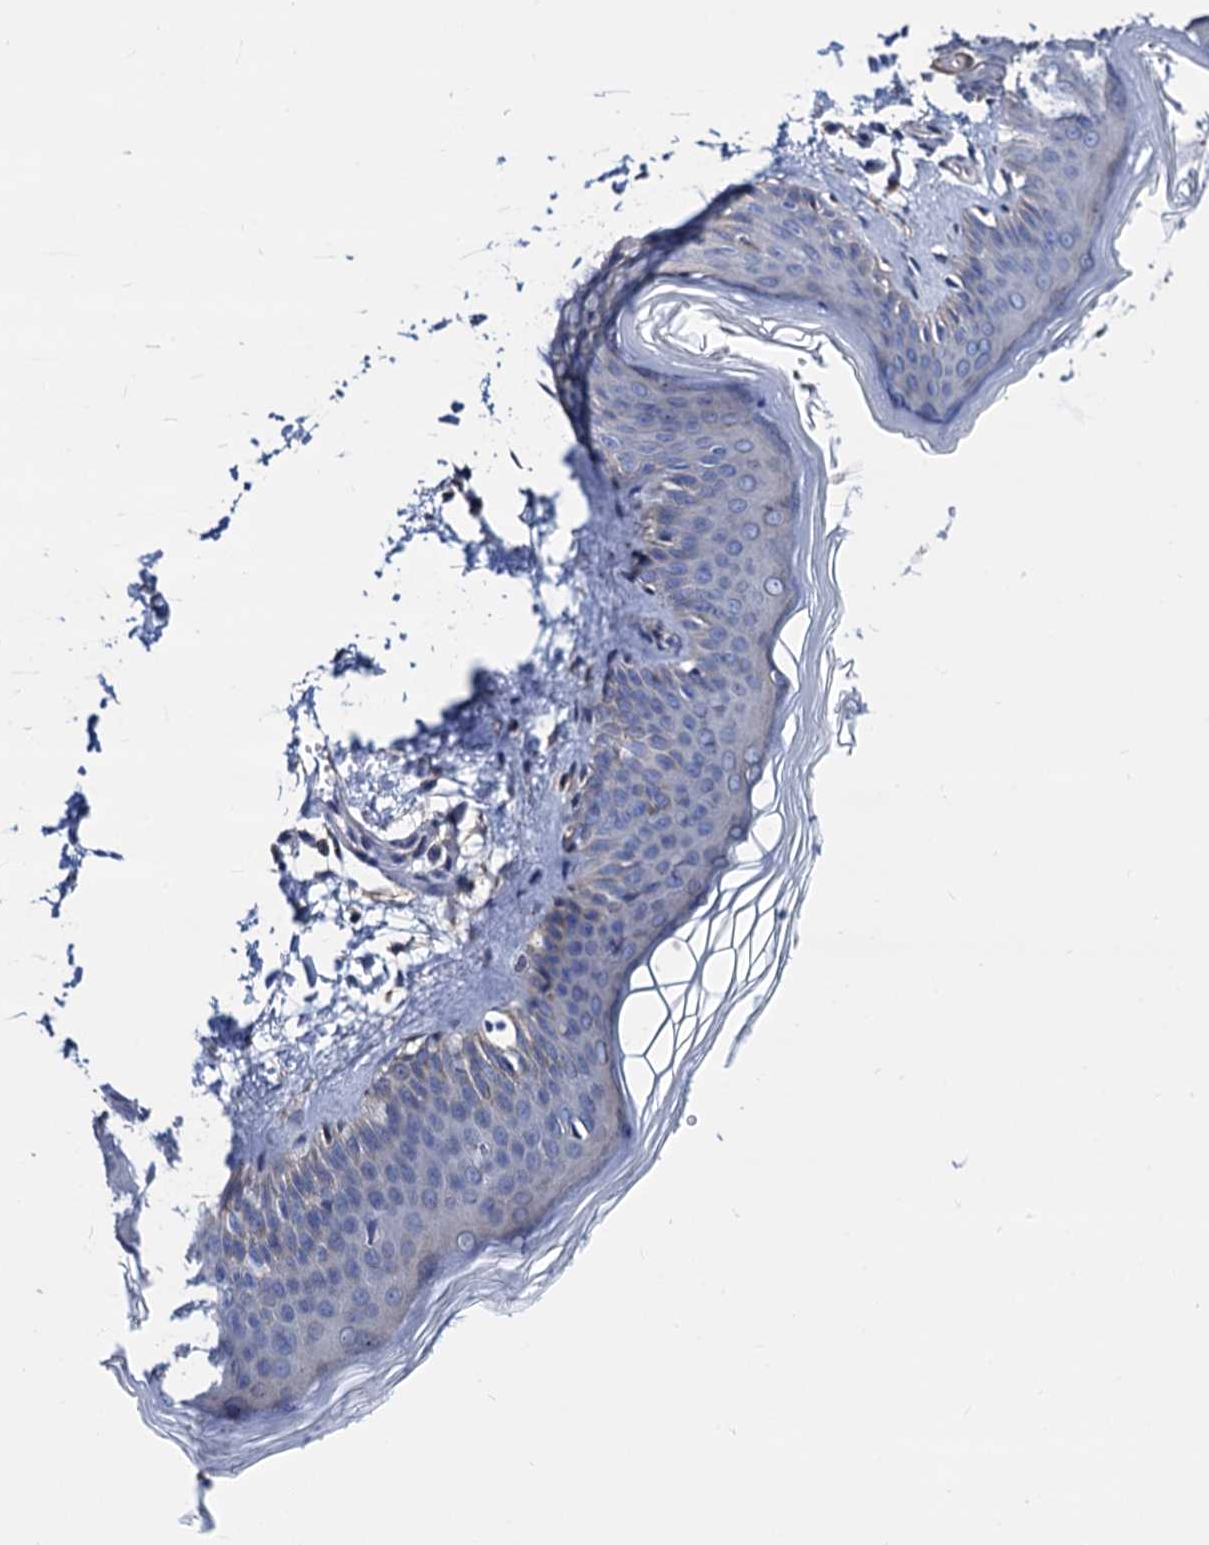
{"staining": {"intensity": "negative", "quantity": "none", "location": "none"}, "tissue": "skin", "cell_type": "Fibroblasts", "image_type": "normal", "snomed": [{"axis": "morphology", "description": "Normal tissue, NOS"}, {"axis": "topography", "description": "Skin"}], "caption": "High power microscopy photomicrograph of an IHC photomicrograph of unremarkable skin, revealing no significant positivity in fibroblasts.", "gene": "ZDHHC18", "patient": {"sex": "female", "age": 27}}